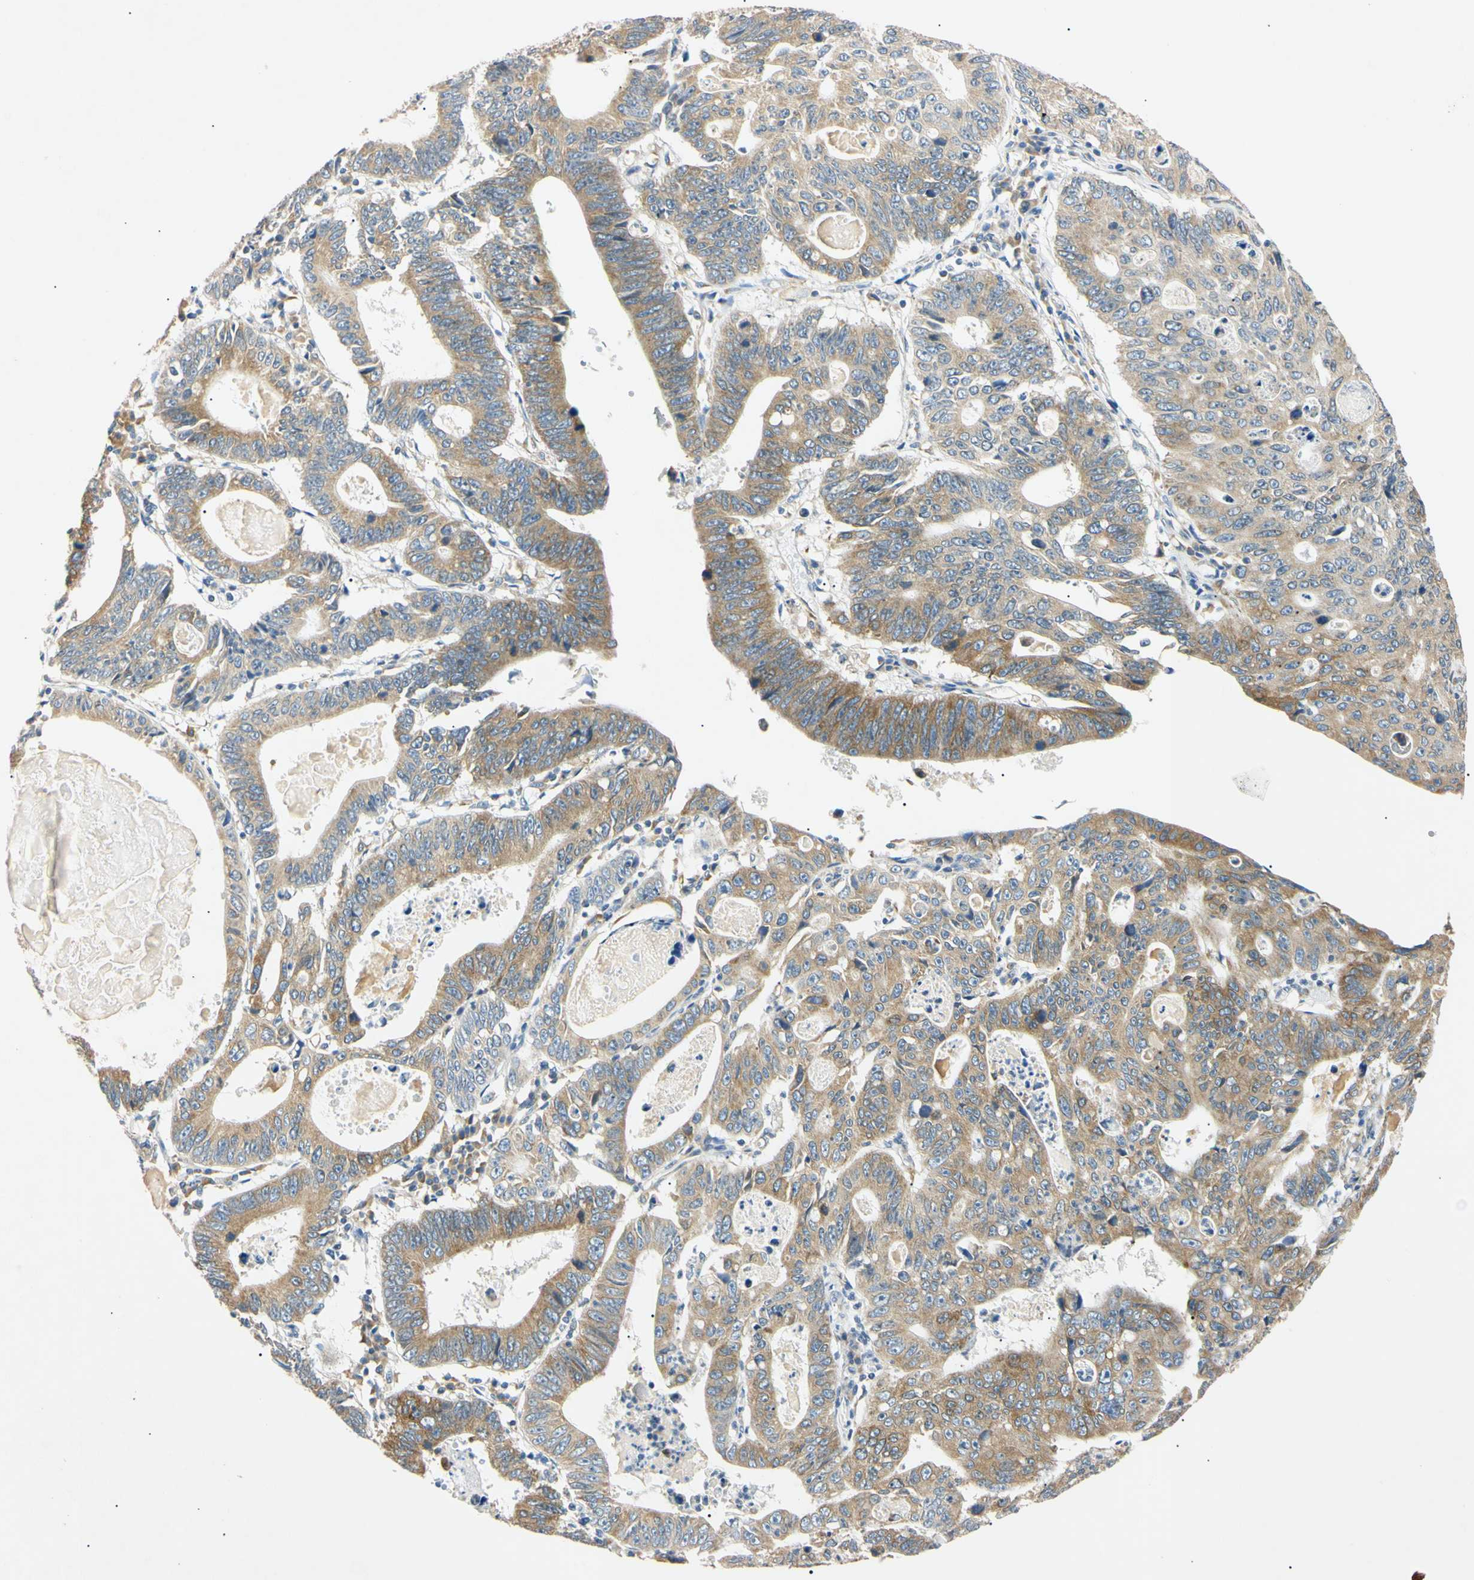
{"staining": {"intensity": "moderate", "quantity": ">75%", "location": "cytoplasmic/membranous"}, "tissue": "stomach cancer", "cell_type": "Tumor cells", "image_type": "cancer", "snomed": [{"axis": "morphology", "description": "Adenocarcinoma, NOS"}, {"axis": "topography", "description": "Stomach"}], "caption": "The histopathology image reveals a brown stain indicating the presence of a protein in the cytoplasmic/membranous of tumor cells in stomach adenocarcinoma.", "gene": "DNAJB12", "patient": {"sex": "male", "age": 59}}